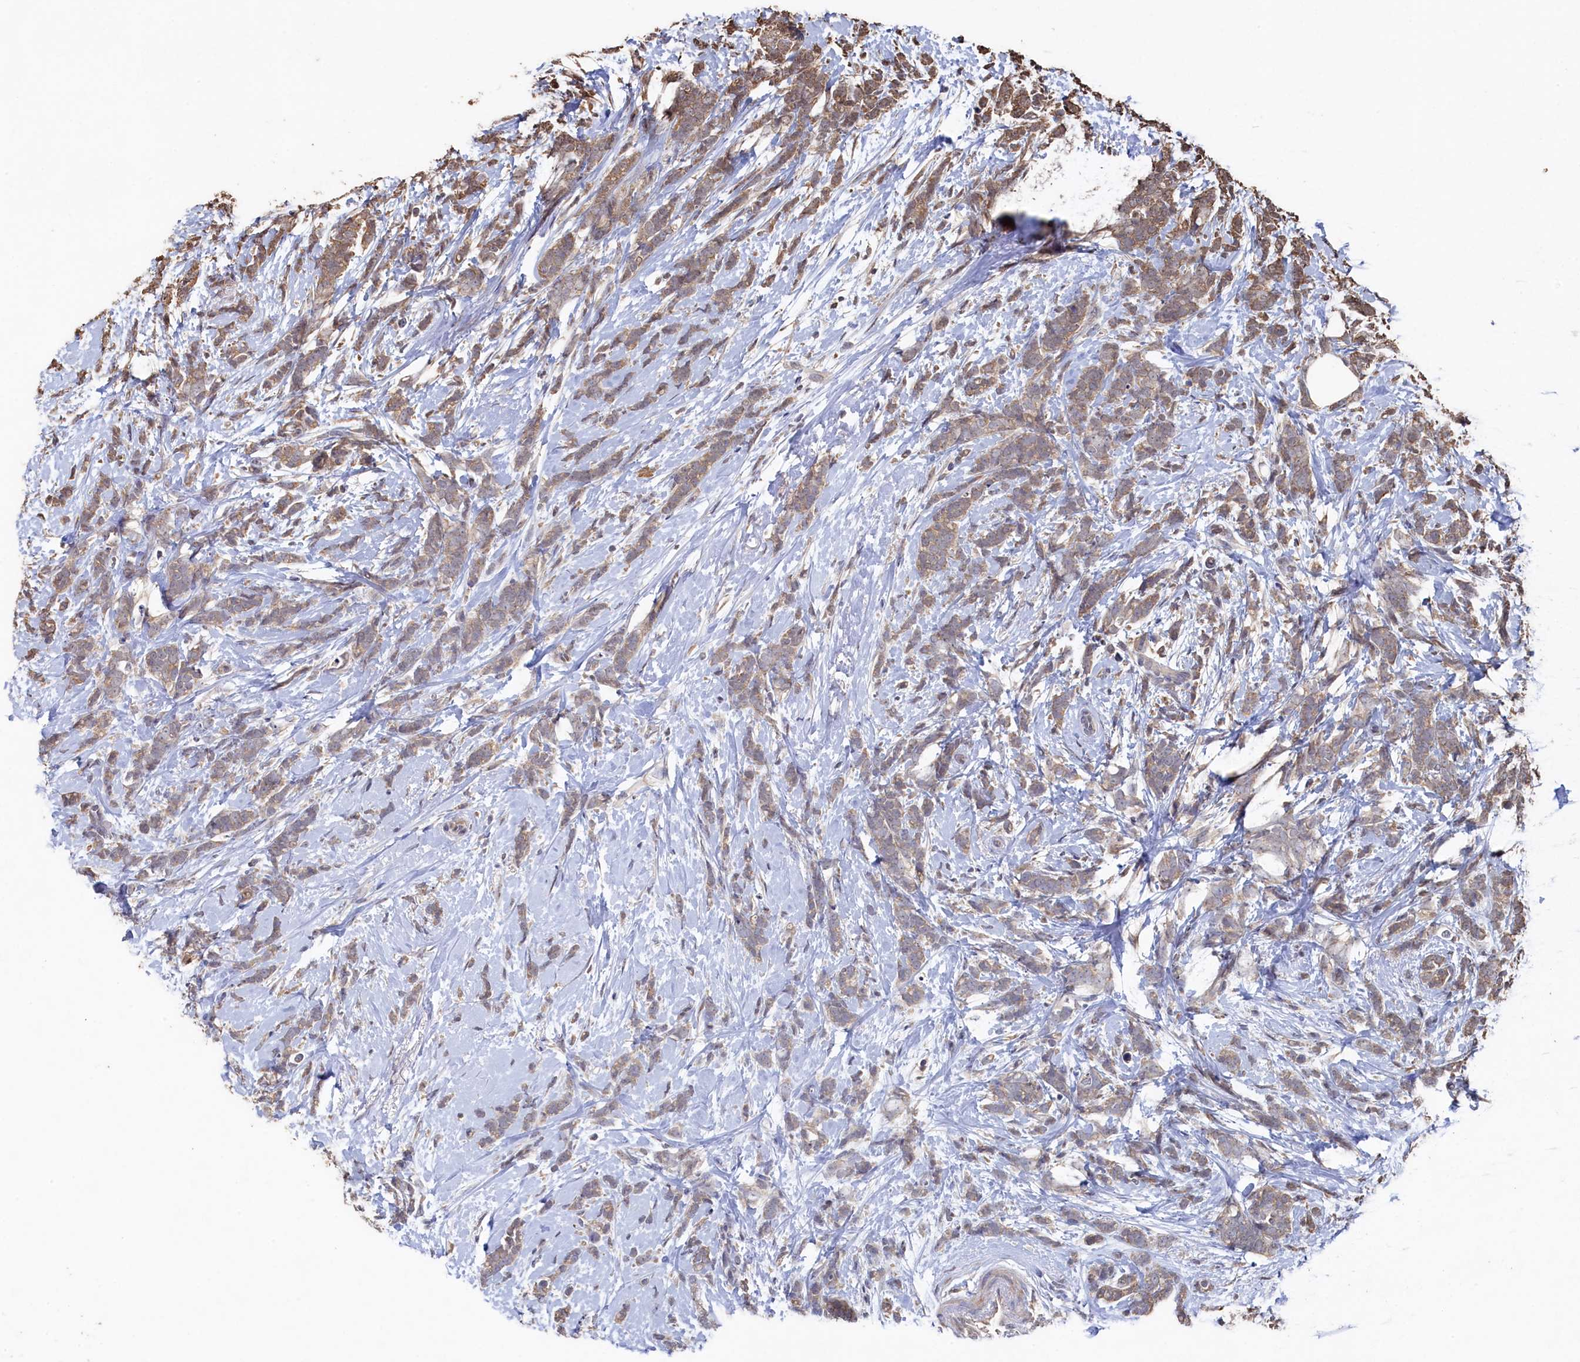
{"staining": {"intensity": "weak", "quantity": "25%-75%", "location": "cytoplasmic/membranous"}, "tissue": "breast cancer", "cell_type": "Tumor cells", "image_type": "cancer", "snomed": [{"axis": "morphology", "description": "Lobular carcinoma"}, {"axis": "topography", "description": "Breast"}], "caption": "A photomicrograph showing weak cytoplasmic/membranous expression in about 25%-75% of tumor cells in breast cancer, as visualized by brown immunohistochemical staining.", "gene": "PIGN", "patient": {"sex": "female", "age": 58}}